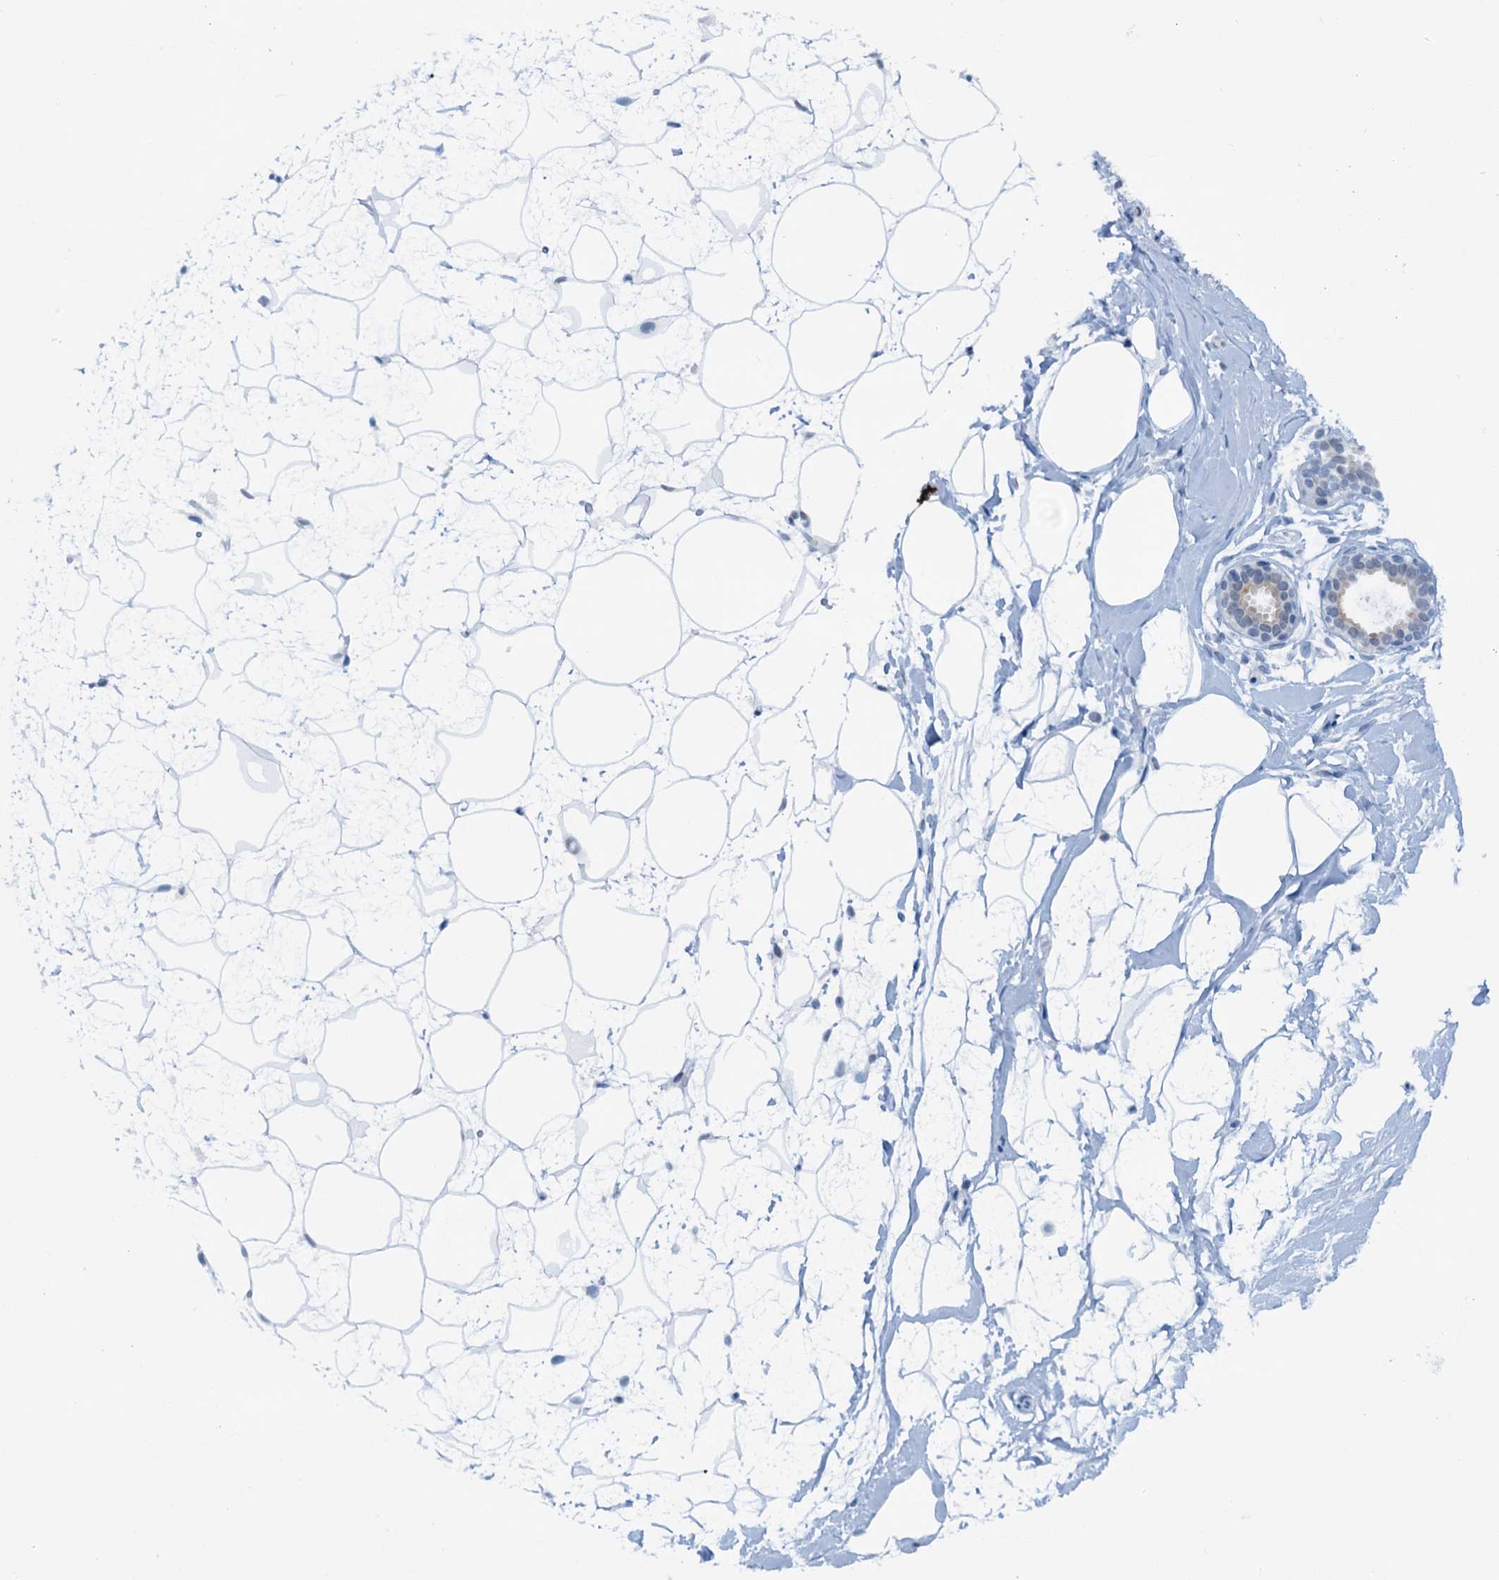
{"staining": {"intensity": "negative", "quantity": "none", "location": "none"}, "tissue": "breast", "cell_type": "Adipocytes", "image_type": "normal", "snomed": [{"axis": "morphology", "description": "Normal tissue, NOS"}, {"axis": "morphology", "description": "Adenoma, NOS"}, {"axis": "topography", "description": "Breast"}], "caption": "Unremarkable breast was stained to show a protein in brown. There is no significant staining in adipocytes. (Stains: DAB IHC with hematoxylin counter stain, Microscopy: brightfield microscopy at high magnification).", "gene": "SHLD1", "patient": {"sex": "female", "age": 23}}